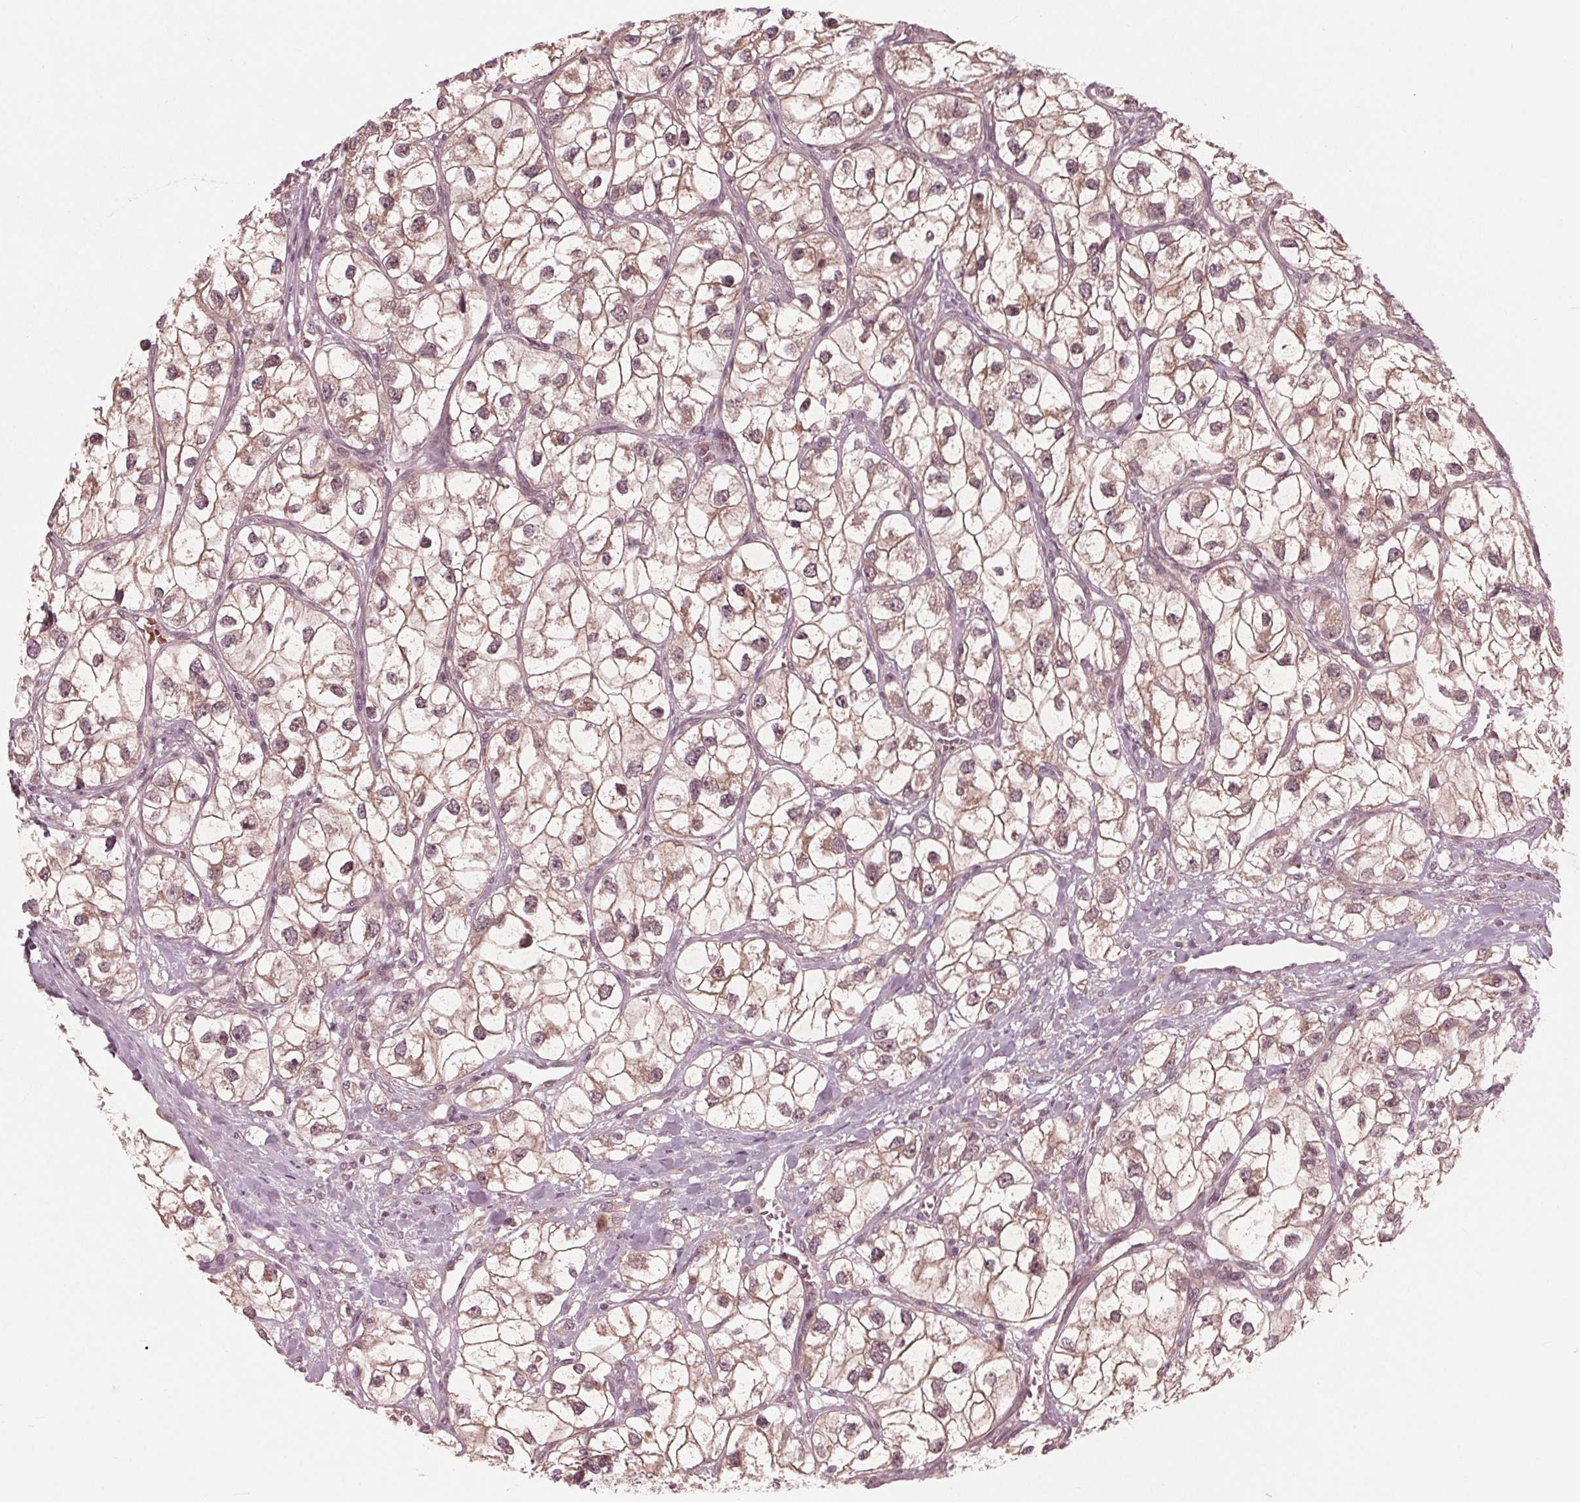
{"staining": {"intensity": "weak", "quantity": "25%-75%", "location": "cytoplasmic/membranous"}, "tissue": "renal cancer", "cell_type": "Tumor cells", "image_type": "cancer", "snomed": [{"axis": "morphology", "description": "Adenocarcinoma, NOS"}, {"axis": "topography", "description": "Kidney"}], "caption": "Immunohistochemistry micrograph of adenocarcinoma (renal) stained for a protein (brown), which reveals low levels of weak cytoplasmic/membranous expression in about 25%-75% of tumor cells.", "gene": "UBALD1", "patient": {"sex": "male", "age": 59}}